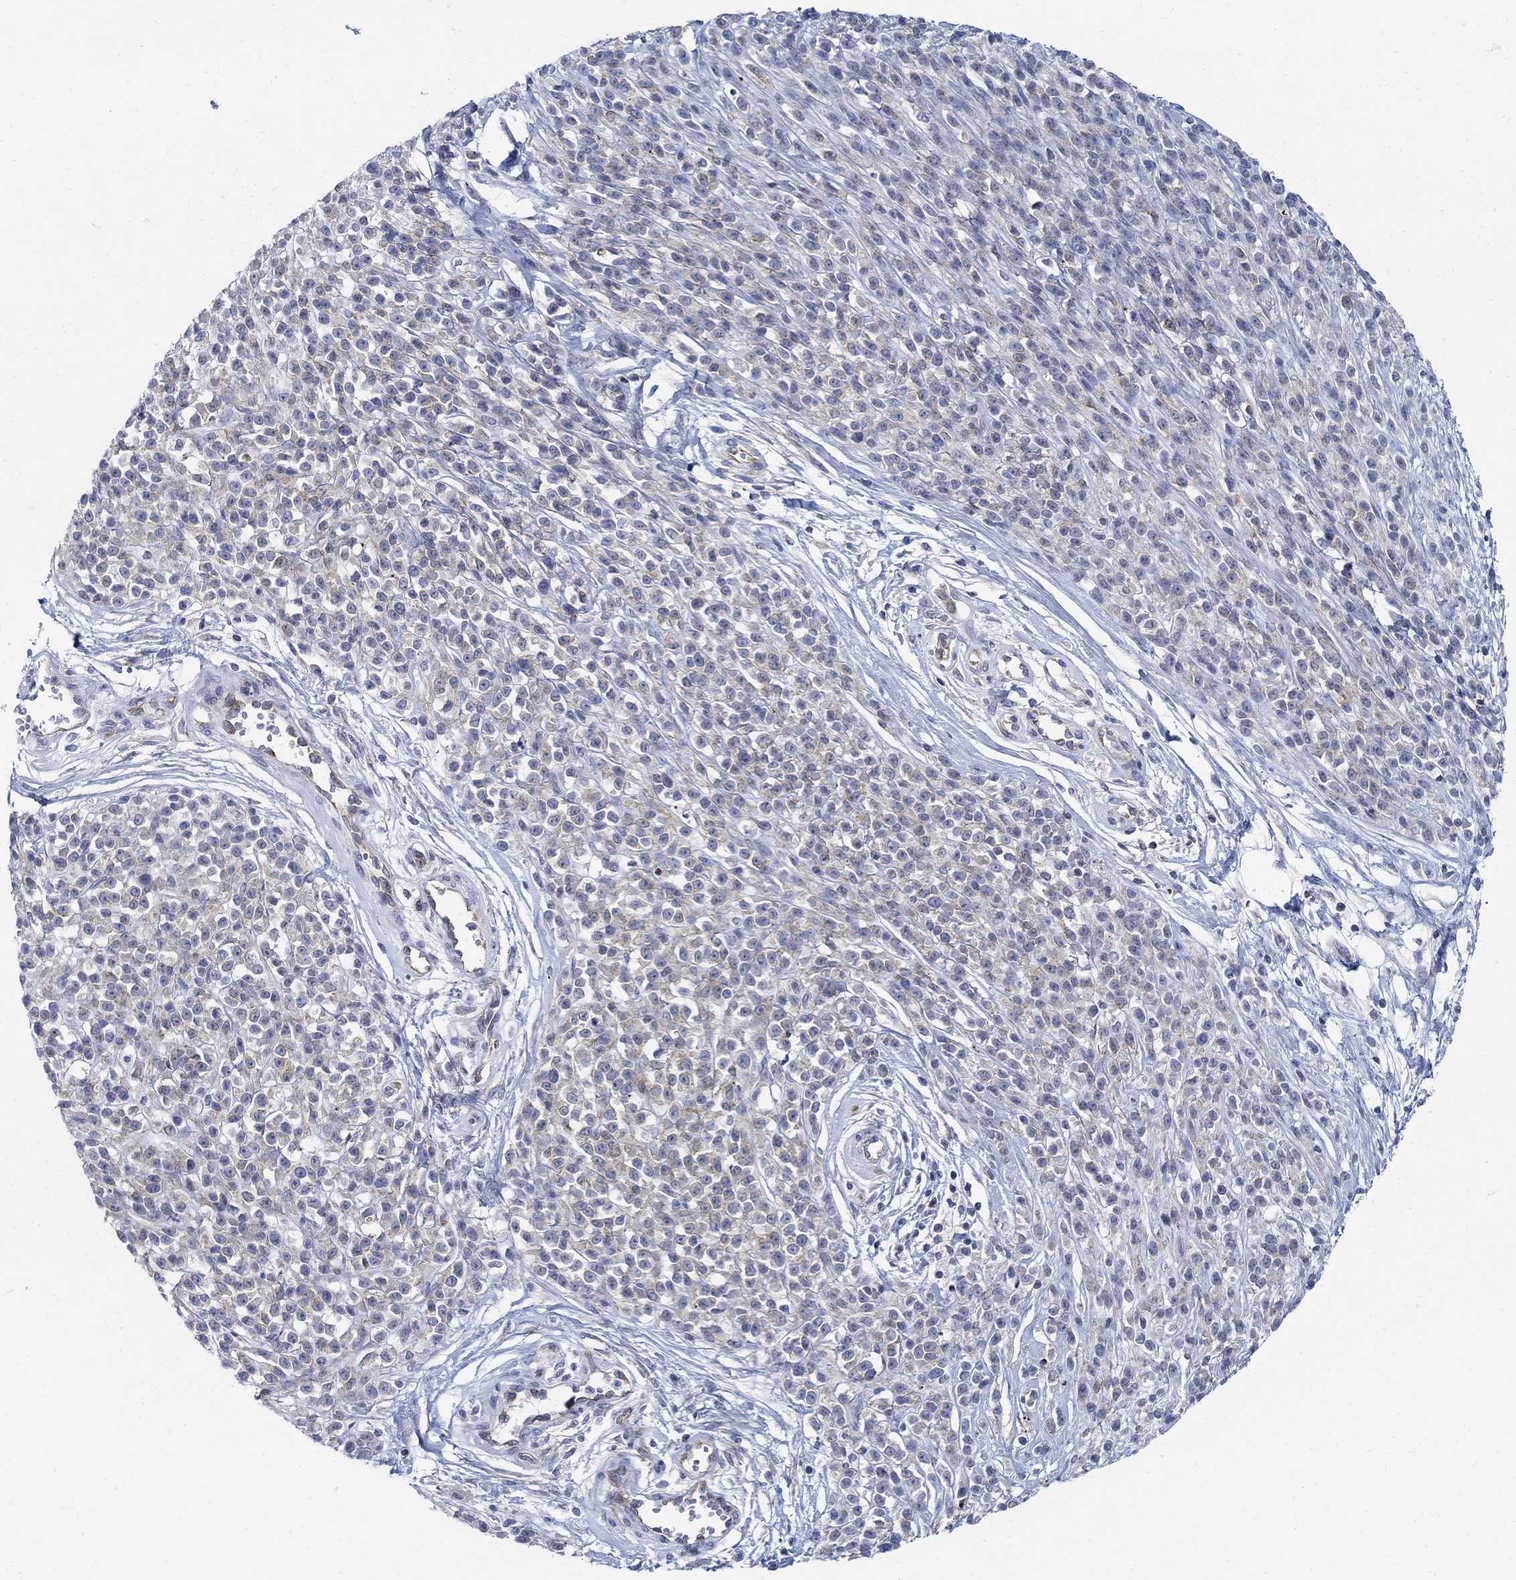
{"staining": {"intensity": "negative", "quantity": "none", "location": "none"}, "tissue": "melanoma", "cell_type": "Tumor cells", "image_type": "cancer", "snomed": [{"axis": "morphology", "description": "Malignant melanoma, NOS"}, {"axis": "topography", "description": "Skin"}, {"axis": "topography", "description": "Skin of trunk"}], "caption": "Malignant melanoma stained for a protein using IHC shows no staining tumor cells.", "gene": "PHF21B", "patient": {"sex": "male", "age": 74}}